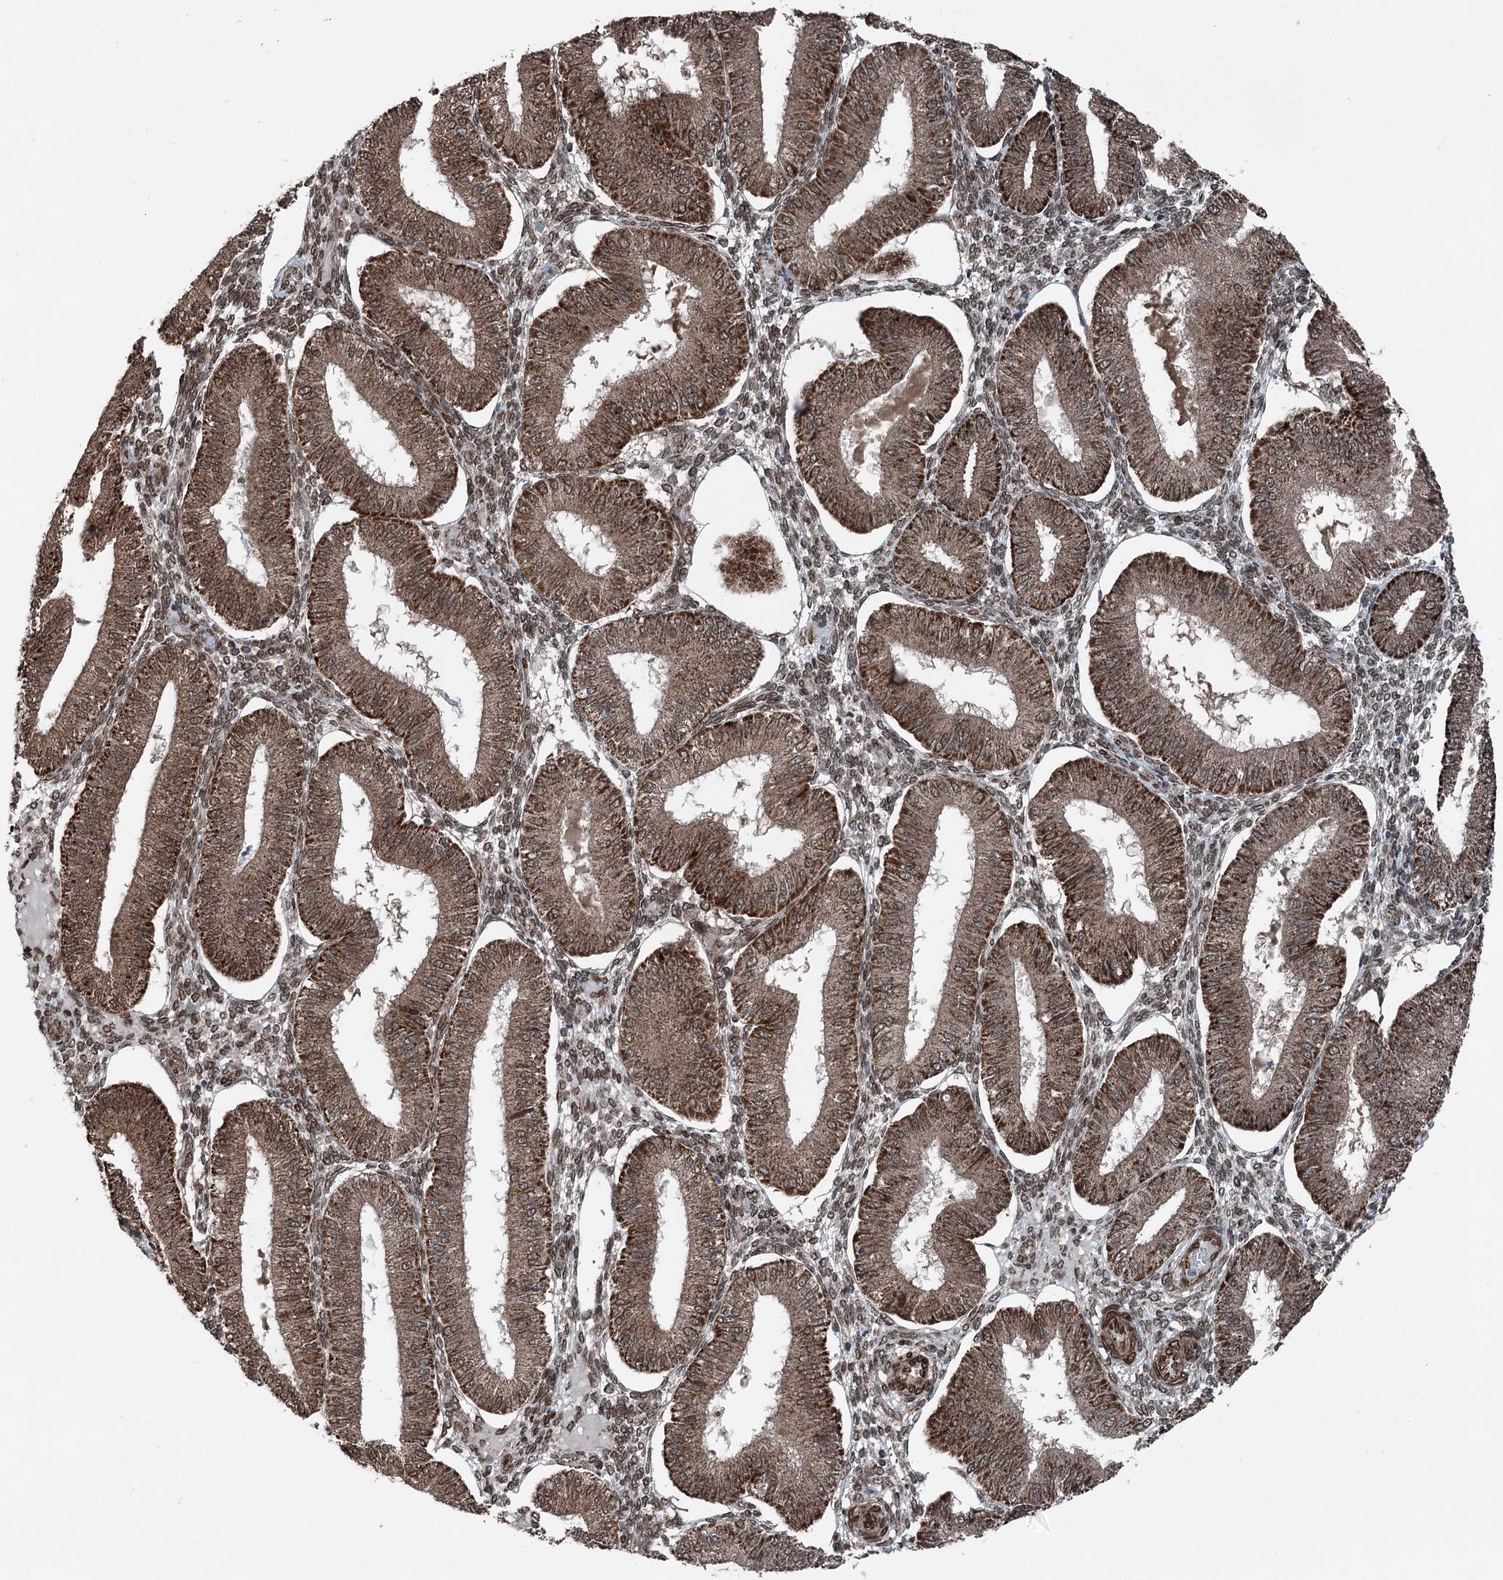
{"staining": {"intensity": "moderate", "quantity": "25%-75%", "location": "cytoplasmic/membranous"}, "tissue": "endometrium", "cell_type": "Cells in endometrial stroma", "image_type": "normal", "snomed": [{"axis": "morphology", "description": "Normal tissue, NOS"}, {"axis": "topography", "description": "Endometrium"}], "caption": "Immunohistochemical staining of unremarkable human endometrium exhibits medium levels of moderate cytoplasmic/membranous positivity in approximately 25%-75% of cells in endometrial stroma.", "gene": "BCKDHA", "patient": {"sex": "female", "age": 39}}